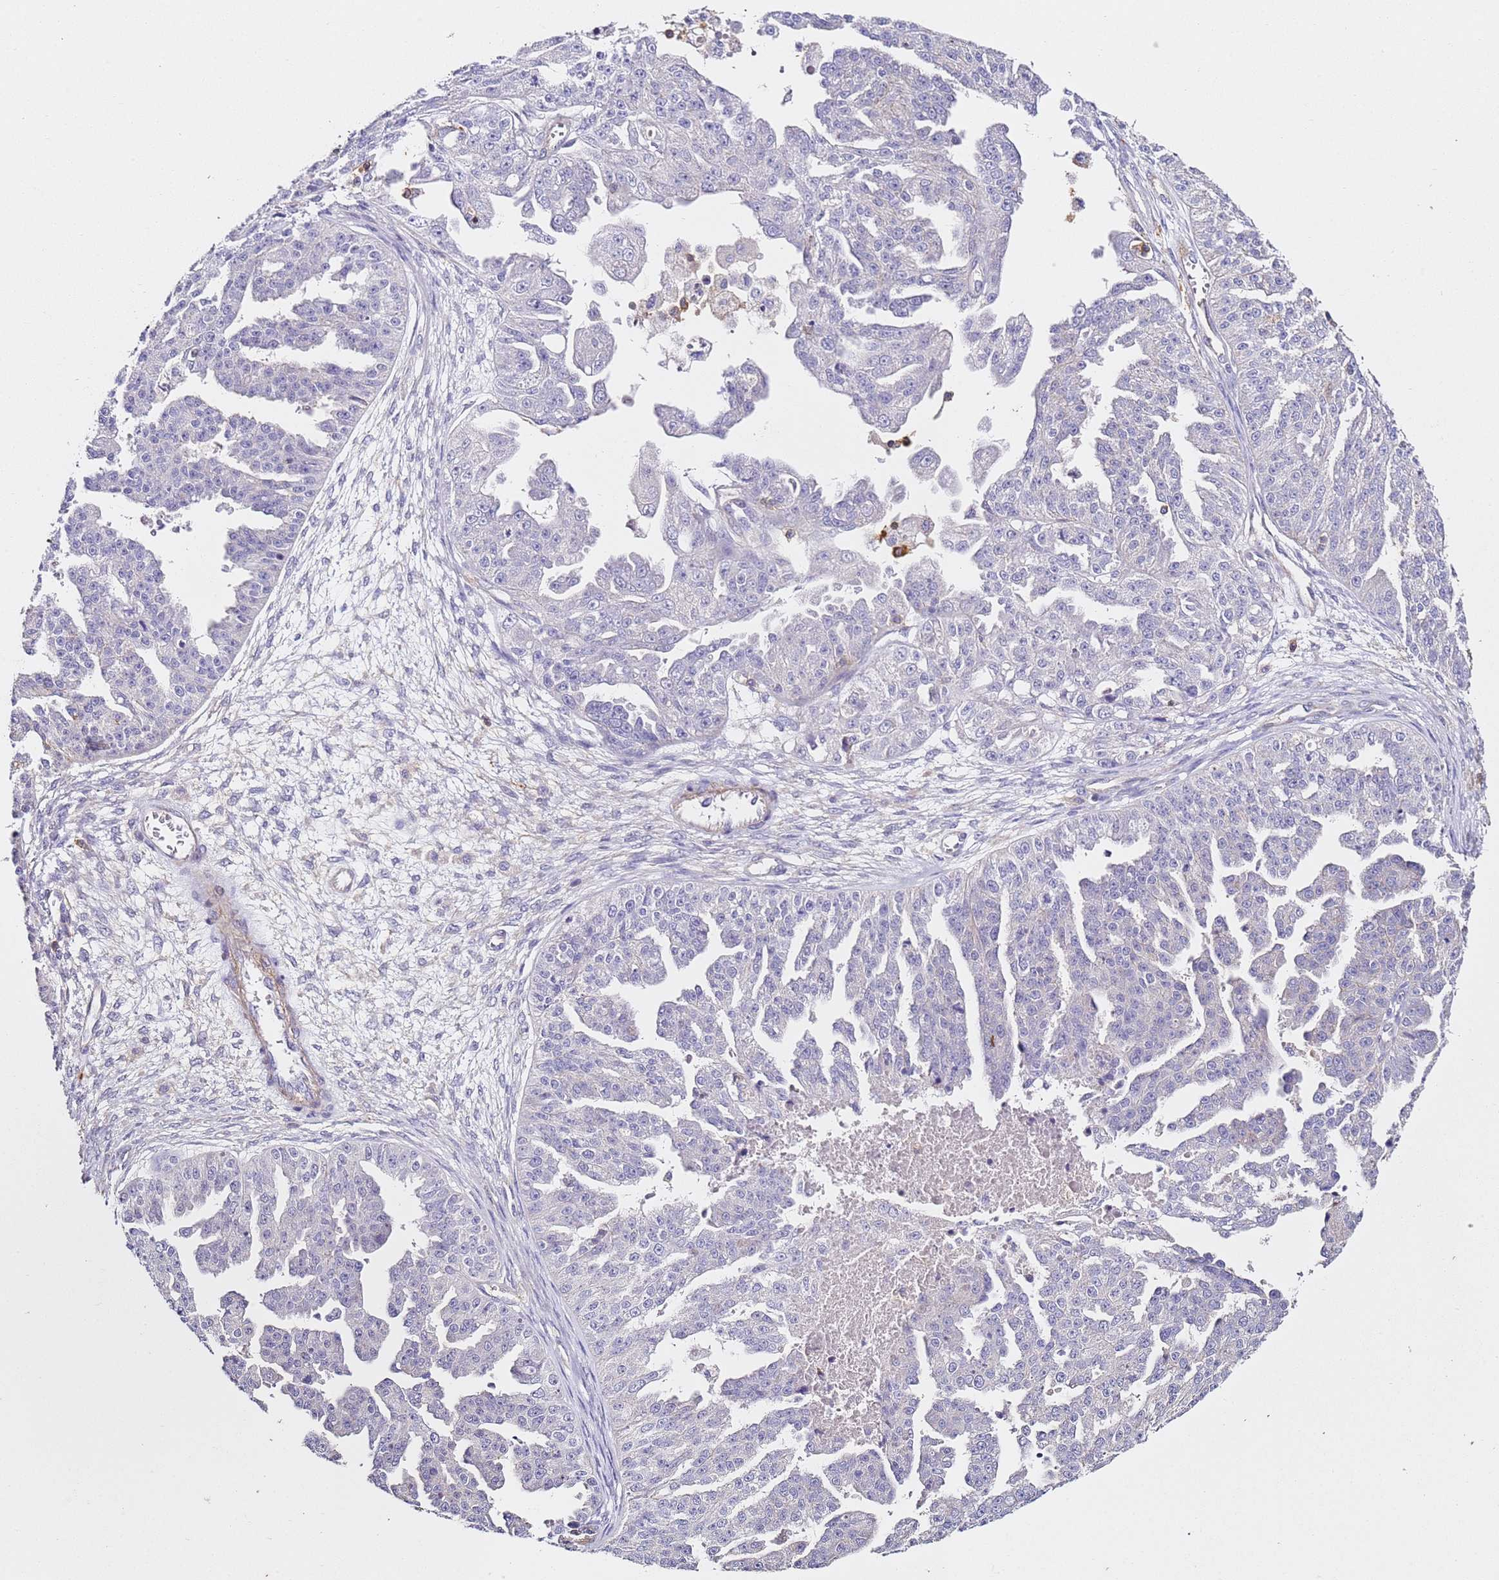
{"staining": {"intensity": "negative", "quantity": "none", "location": "none"}, "tissue": "ovarian cancer", "cell_type": "Tumor cells", "image_type": "cancer", "snomed": [{"axis": "morphology", "description": "Cystadenocarcinoma, serous, NOS"}, {"axis": "topography", "description": "Ovary"}], "caption": "This is an IHC image of ovarian cancer (serous cystadenocarcinoma). There is no expression in tumor cells.", "gene": "ZNF671", "patient": {"sex": "female", "age": 58}}